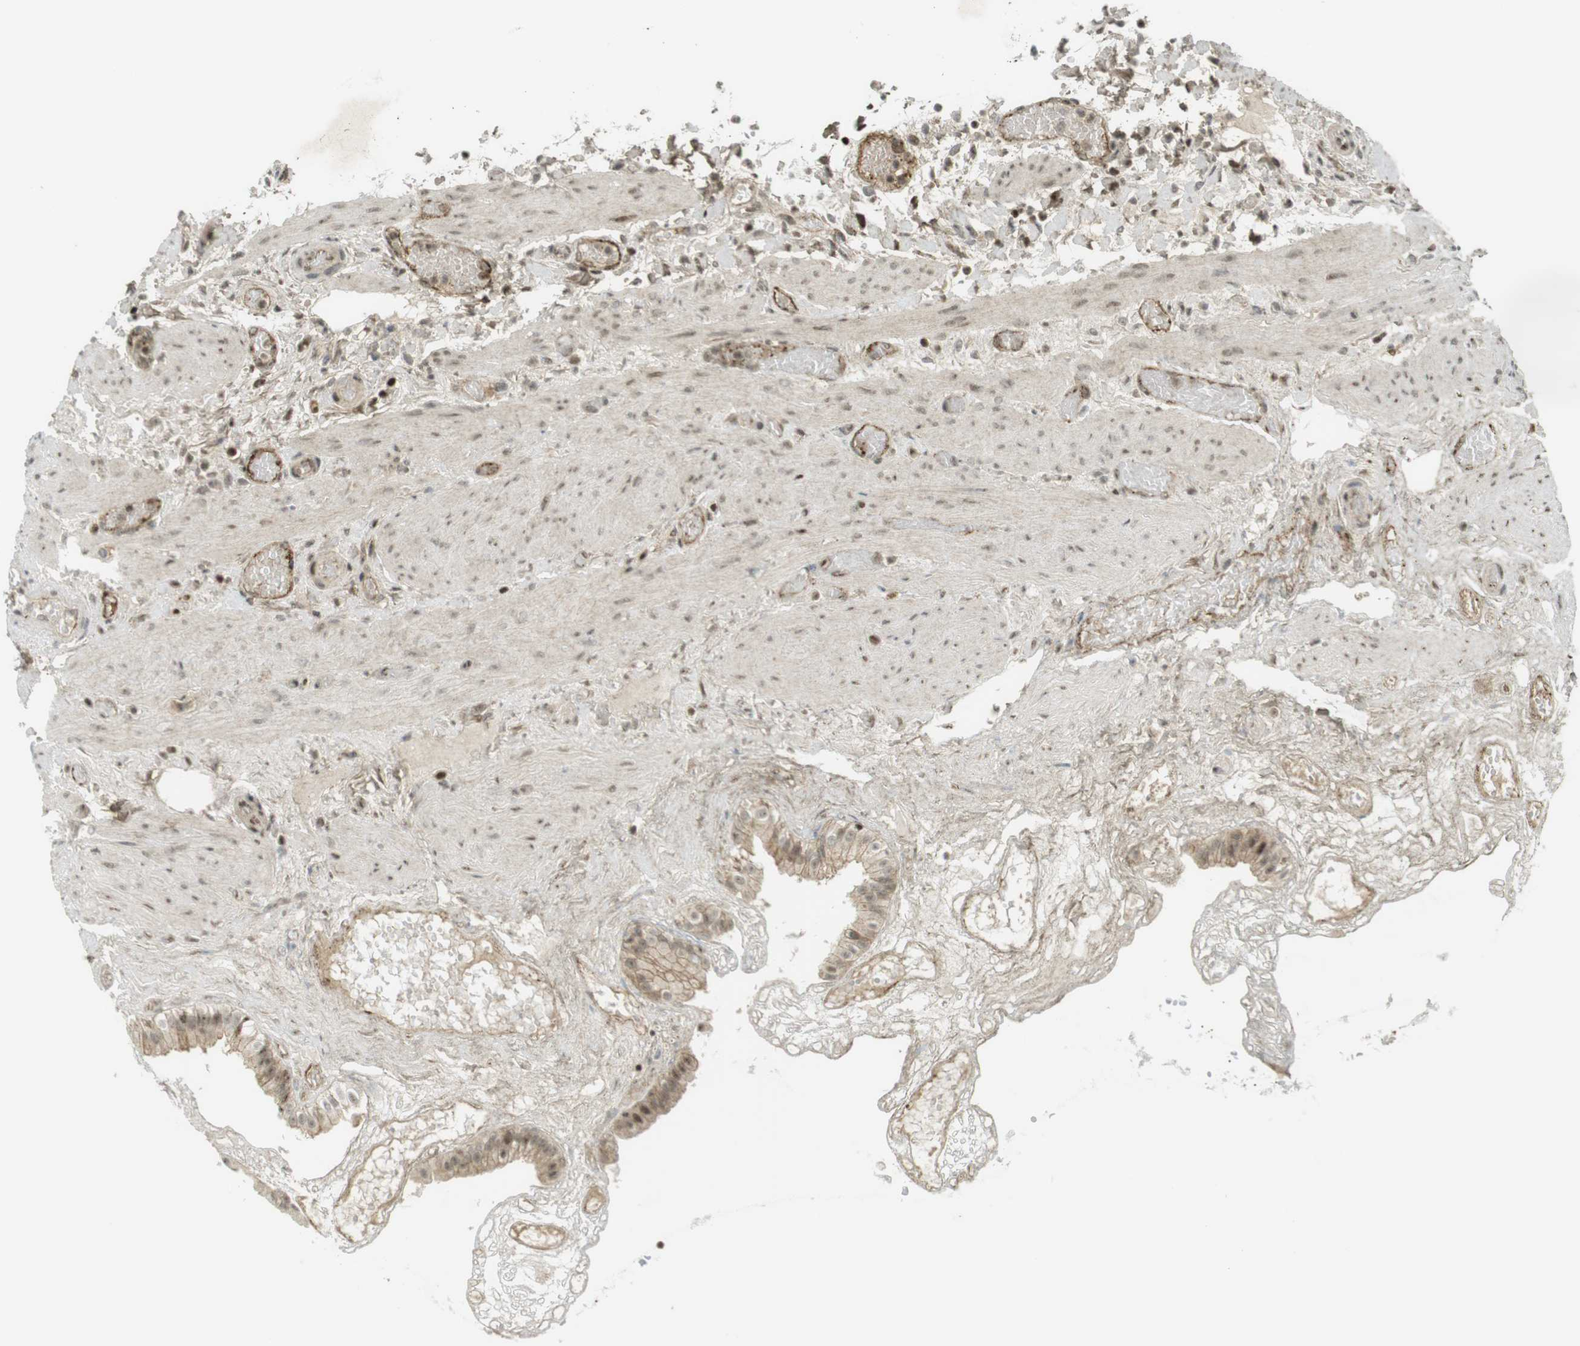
{"staining": {"intensity": "moderate", "quantity": "25%-75%", "location": "cytoplasmic/membranous,nuclear"}, "tissue": "gallbladder", "cell_type": "Glandular cells", "image_type": "normal", "snomed": [{"axis": "morphology", "description": "Normal tissue, NOS"}, {"axis": "topography", "description": "Gallbladder"}], "caption": "Glandular cells exhibit medium levels of moderate cytoplasmic/membranous,nuclear staining in approximately 25%-75% of cells in benign human gallbladder.", "gene": "PPP1R13B", "patient": {"sex": "female", "age": 26}}